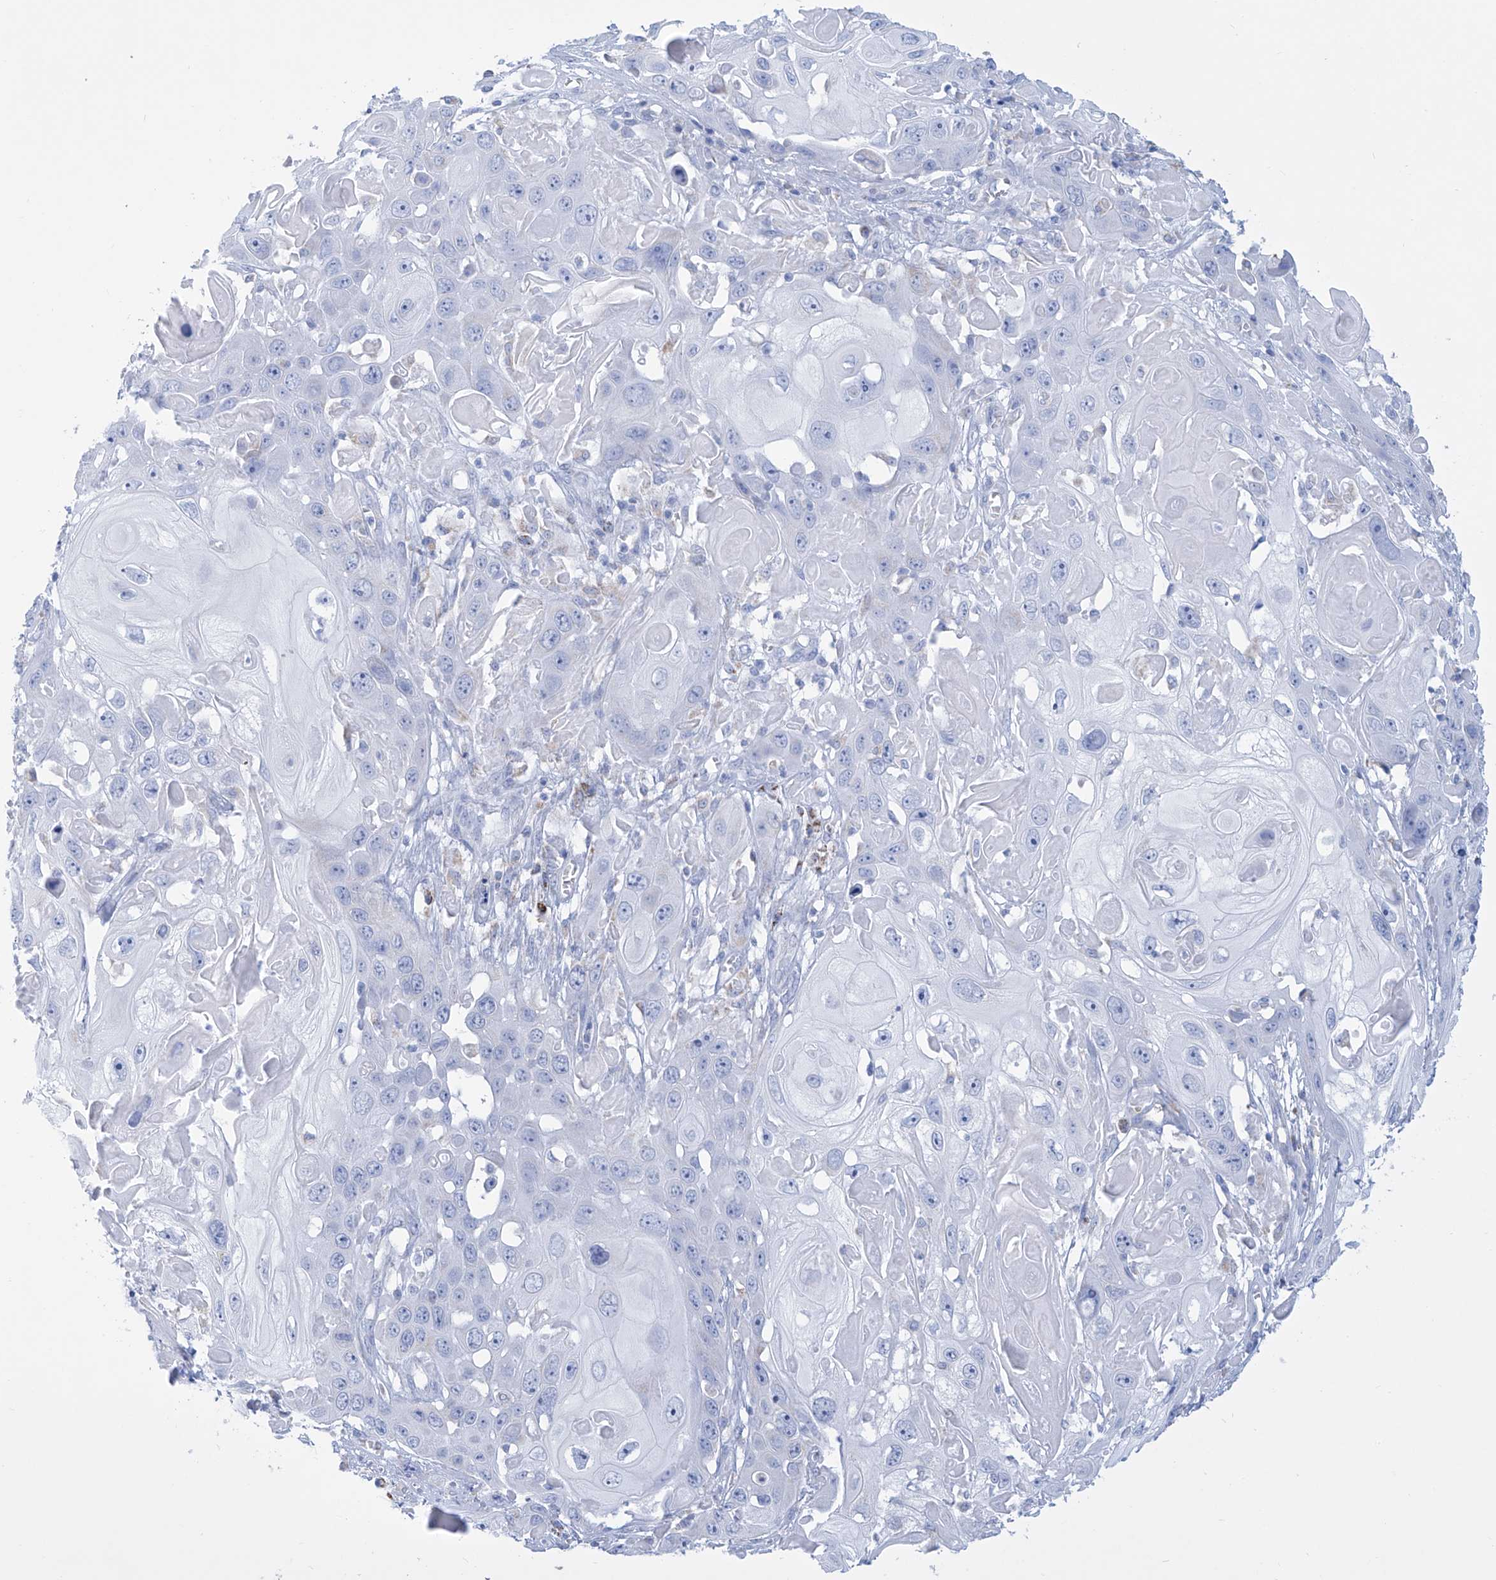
{"staining": {"intensity": "negative", "quantity": "none", "location": "none"}, "tissue": "skin cancer", "cell_type": "Tumor cells", "image_type": "cancer", "snomed": [{"axis": "morphology", "description": "Squamous cell carcinoma, NOS"}, {"axis": "topography", "description": "Skin"}], "caption": "Tumor cells show no significant protein expression in skin cancer (squamous cell carcinoma).", "gene": "ALDH6A1", "patient": {"sex": "male", "age": 55}}